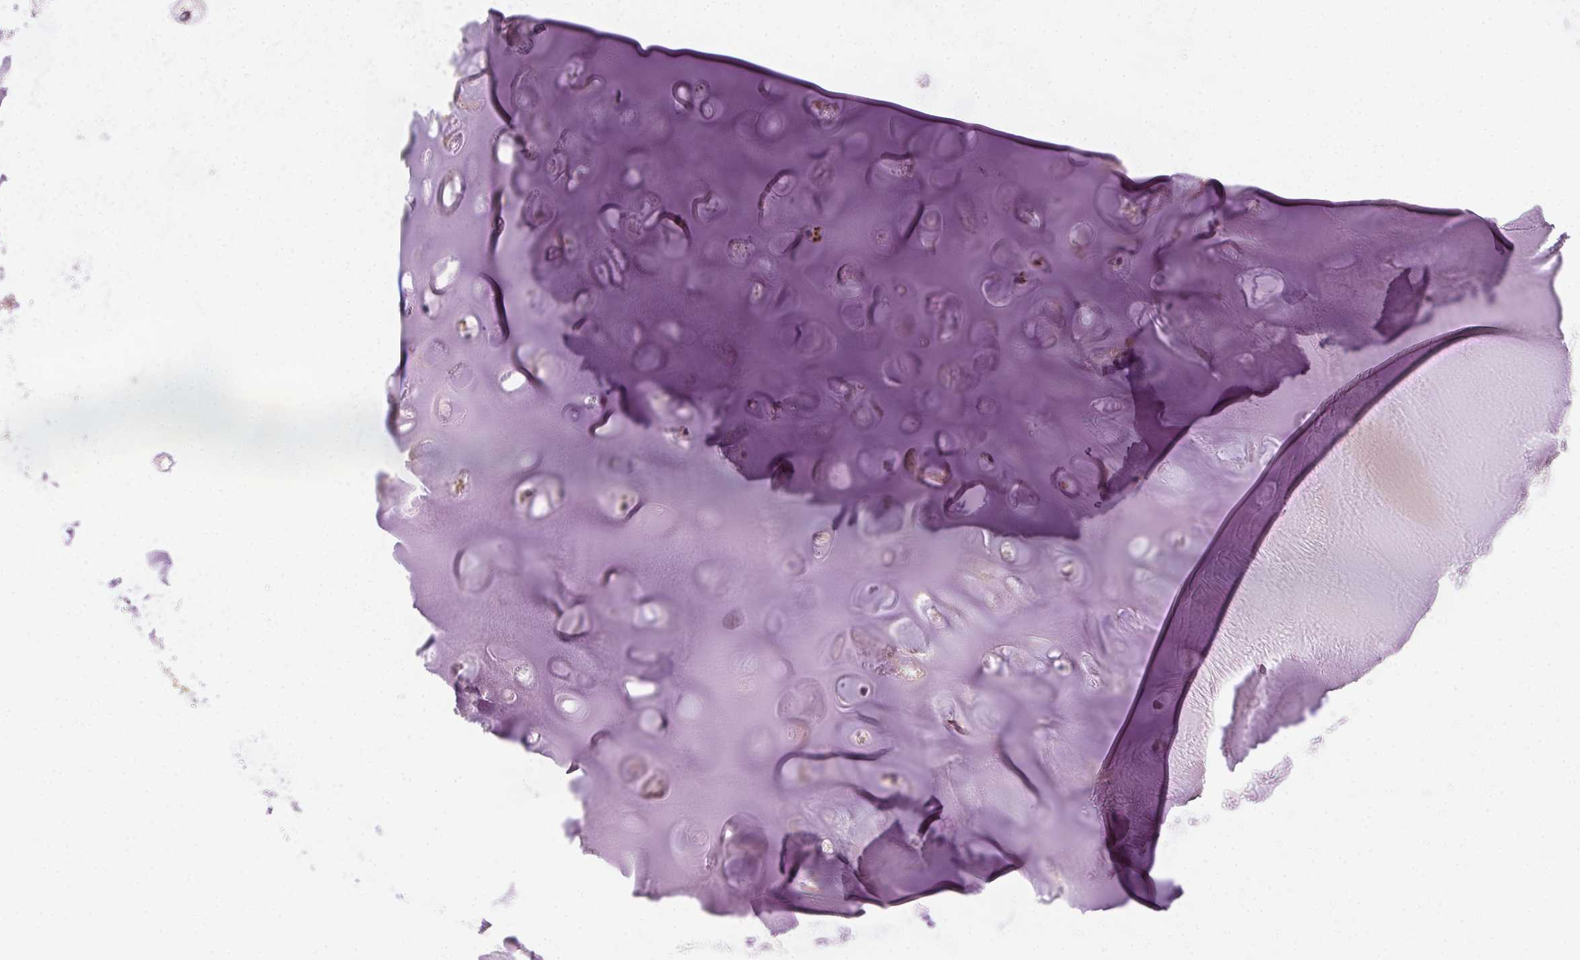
{"staining": {"intensity": "negative", "quantity": "none", "location": "none"}, "tissue": "adipose tissue", "cell_type": "Adipocytes", "image_type": "normal", "snomed": [{"axis": "morphology", "description": "Normal tissue, NOS"}, {"axis": "morphology", "description": "Squamous cell carcinoma, NOS"}, {"axis": "topography", "description": "Cartilage tissue"}, {"axis": "topography", "description": "Bronchus"}, {"axis": "topography", "description": "Lung"}], "caption": "Photomicrograph shows no protein expression in adipocytes of benign adipose tissue. (DAB immunohistochemistry (IHC) visualized using brightfield microscopy, high magnification).", "gene": "BPIFB2", "patient": {"sex": "male", "age": 66}}